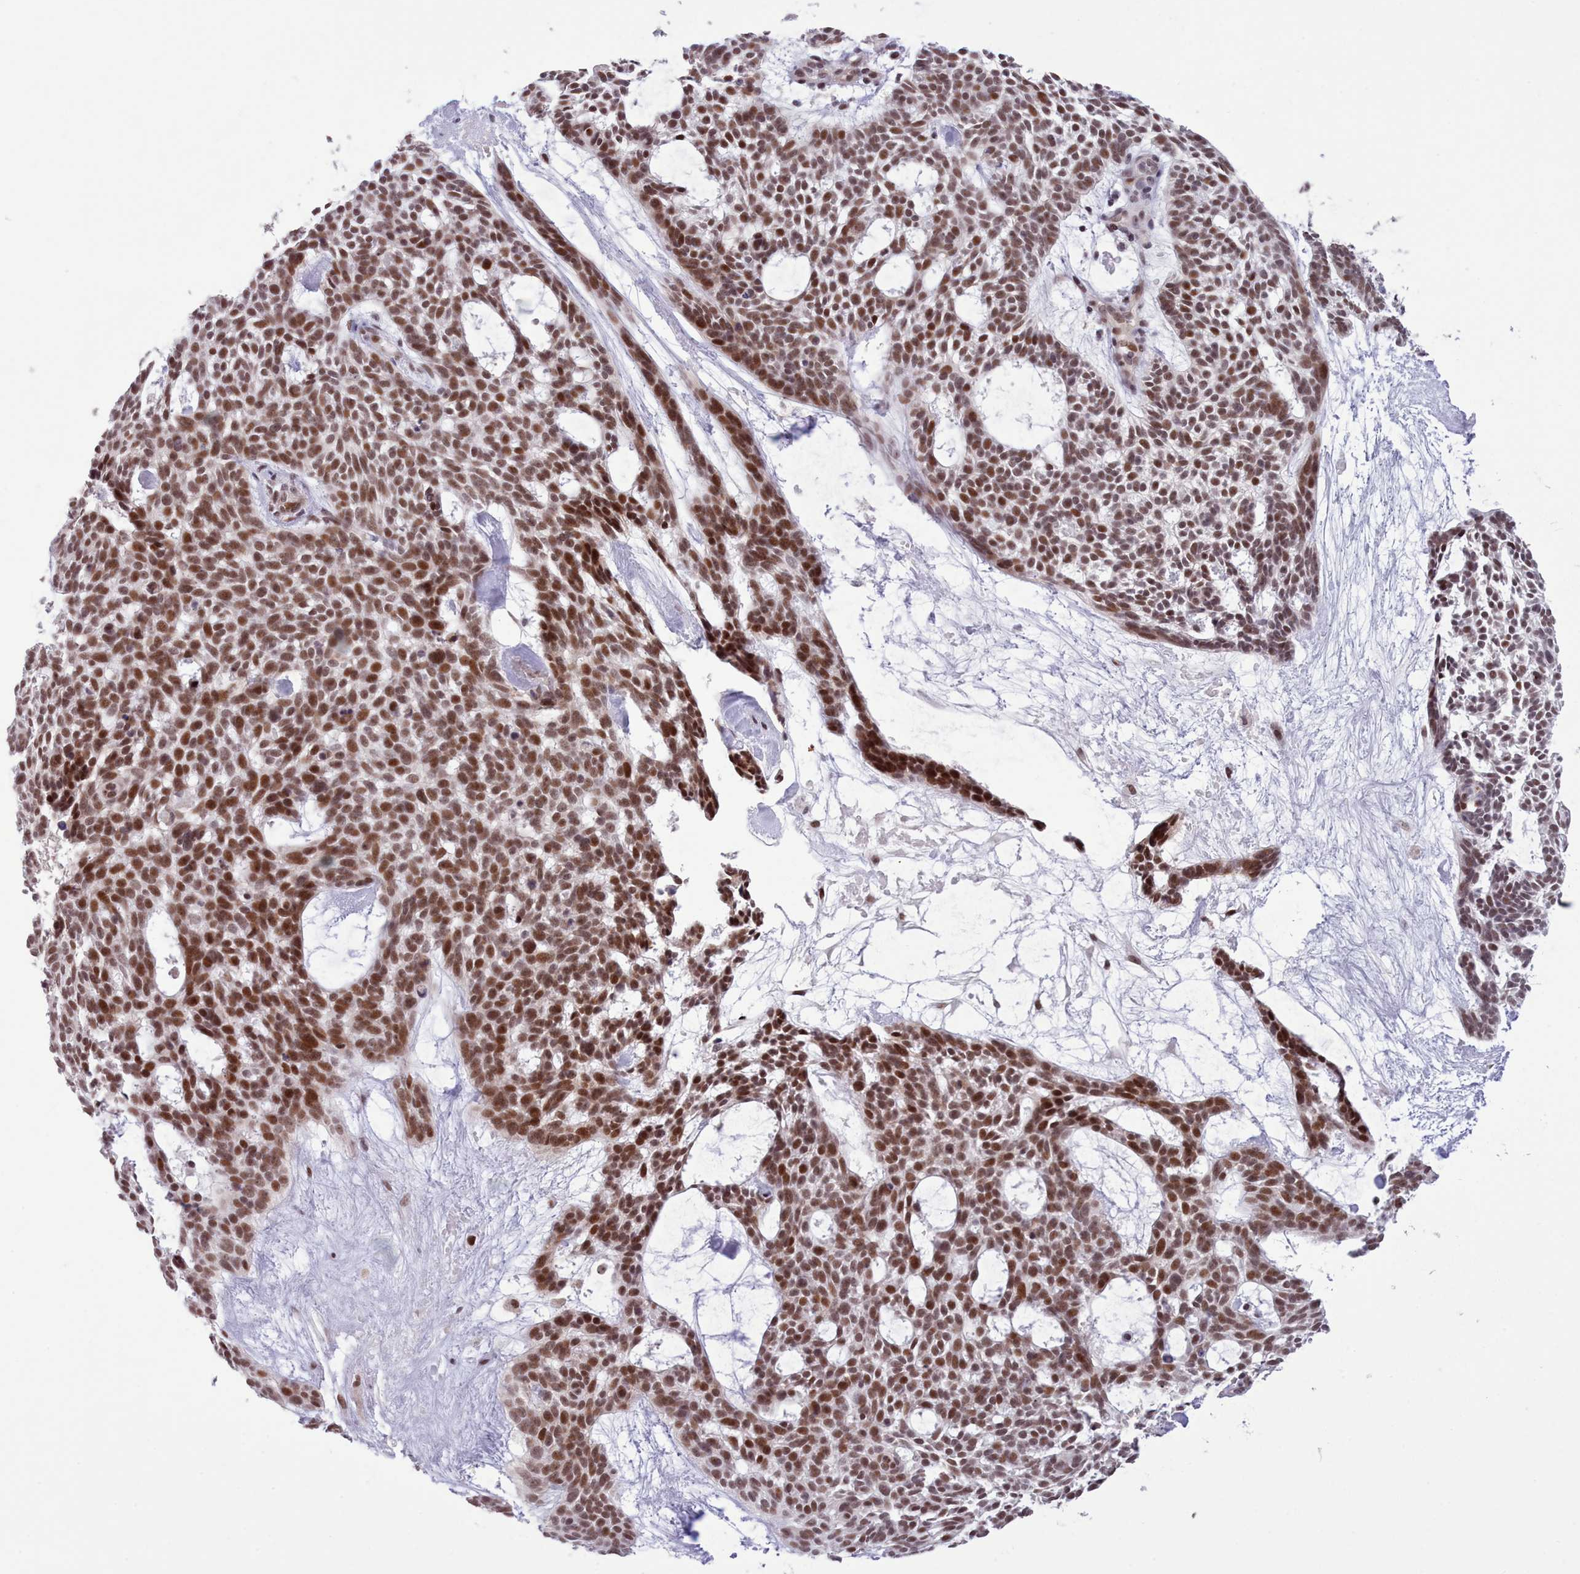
{"staining": {"intensity": "strong", "quantity": ">75%", "location": "nuclear"}, "tissue": "skin cancer", "cell_type": "Tumor cells", "image_type": "cancer", "snomed": [{"axis": "morphology", "description": "Basal cell carcinoma"}, {"axis": "topography", "description": "Skin"}], "caption": "Immunohistochemistry staining of skin cancer, which exhibits high levels of strong nuclear staining in about >75% of tumor cells indicating strong nuclear protein expression. The staining was performed using DAB (brown) for protein detection and nuclei were counterstained in hematoxylin (blue).", "gene": "RFX1", "patient": {"sex": "male", "age": 61}}